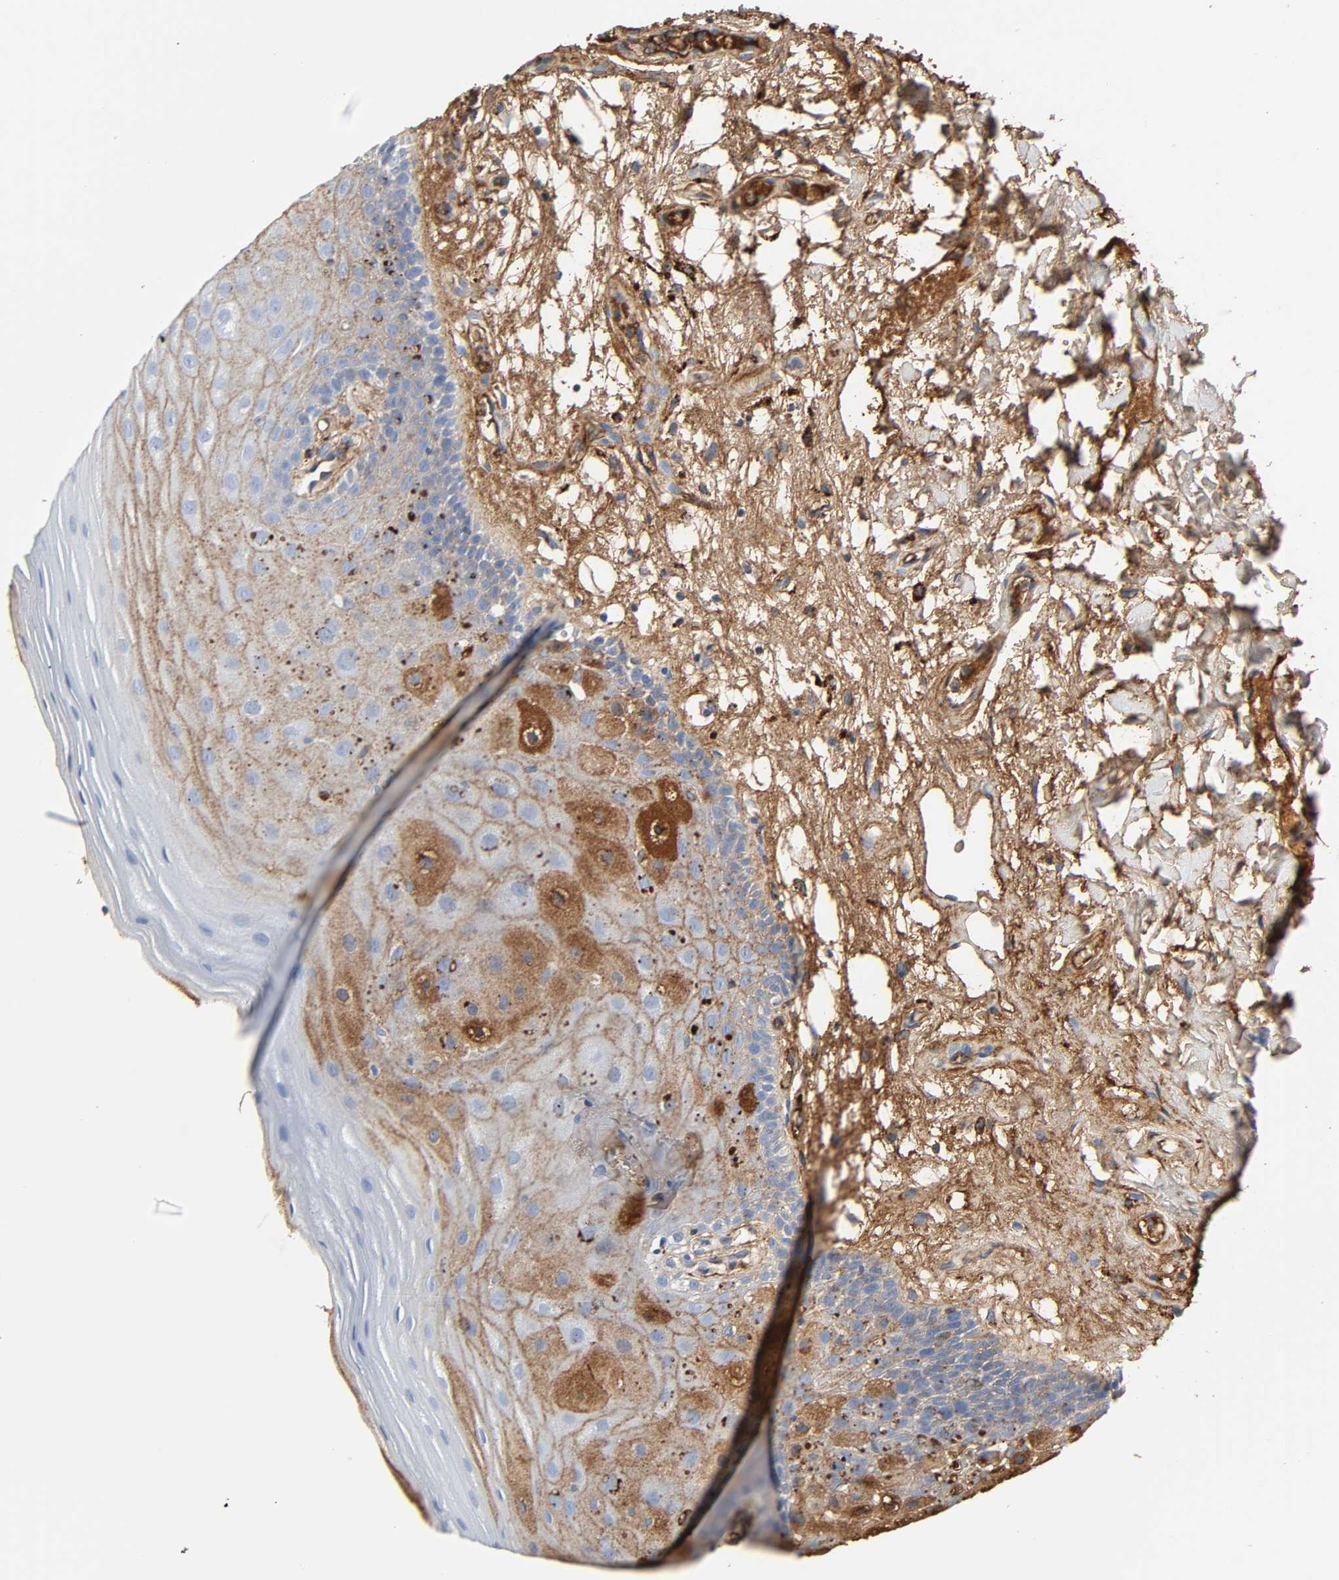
{"staining": {"intensity": "moderate", "quantity": "25%-75%", "location": "cytoplasmic/membranous"}, "tissue": "oral mucosa", "cell_type": "Squamous epithelial cells", "image_type": "normal", "snomed": [{"axis": "morphology", "description": "Normal tissue, NOS"}, {"axis": "morphology", "description": "Squamous cell carcinoma, NOS"}, {"axis": "topography", "description": "Skeletal muscle"}, {"axis": "topography", "description": "Oral tissue"}, {"axis": "topography", "description": "Head-Neck"}], "caption": "Human oral mucosa stained with a brown dye reveals moderate cytoplasmic/membranous positive staining in about 25%-75% of squamous epithelial cells.", "gene": "C3", "patient": {"sex": "male", "age": 71}}